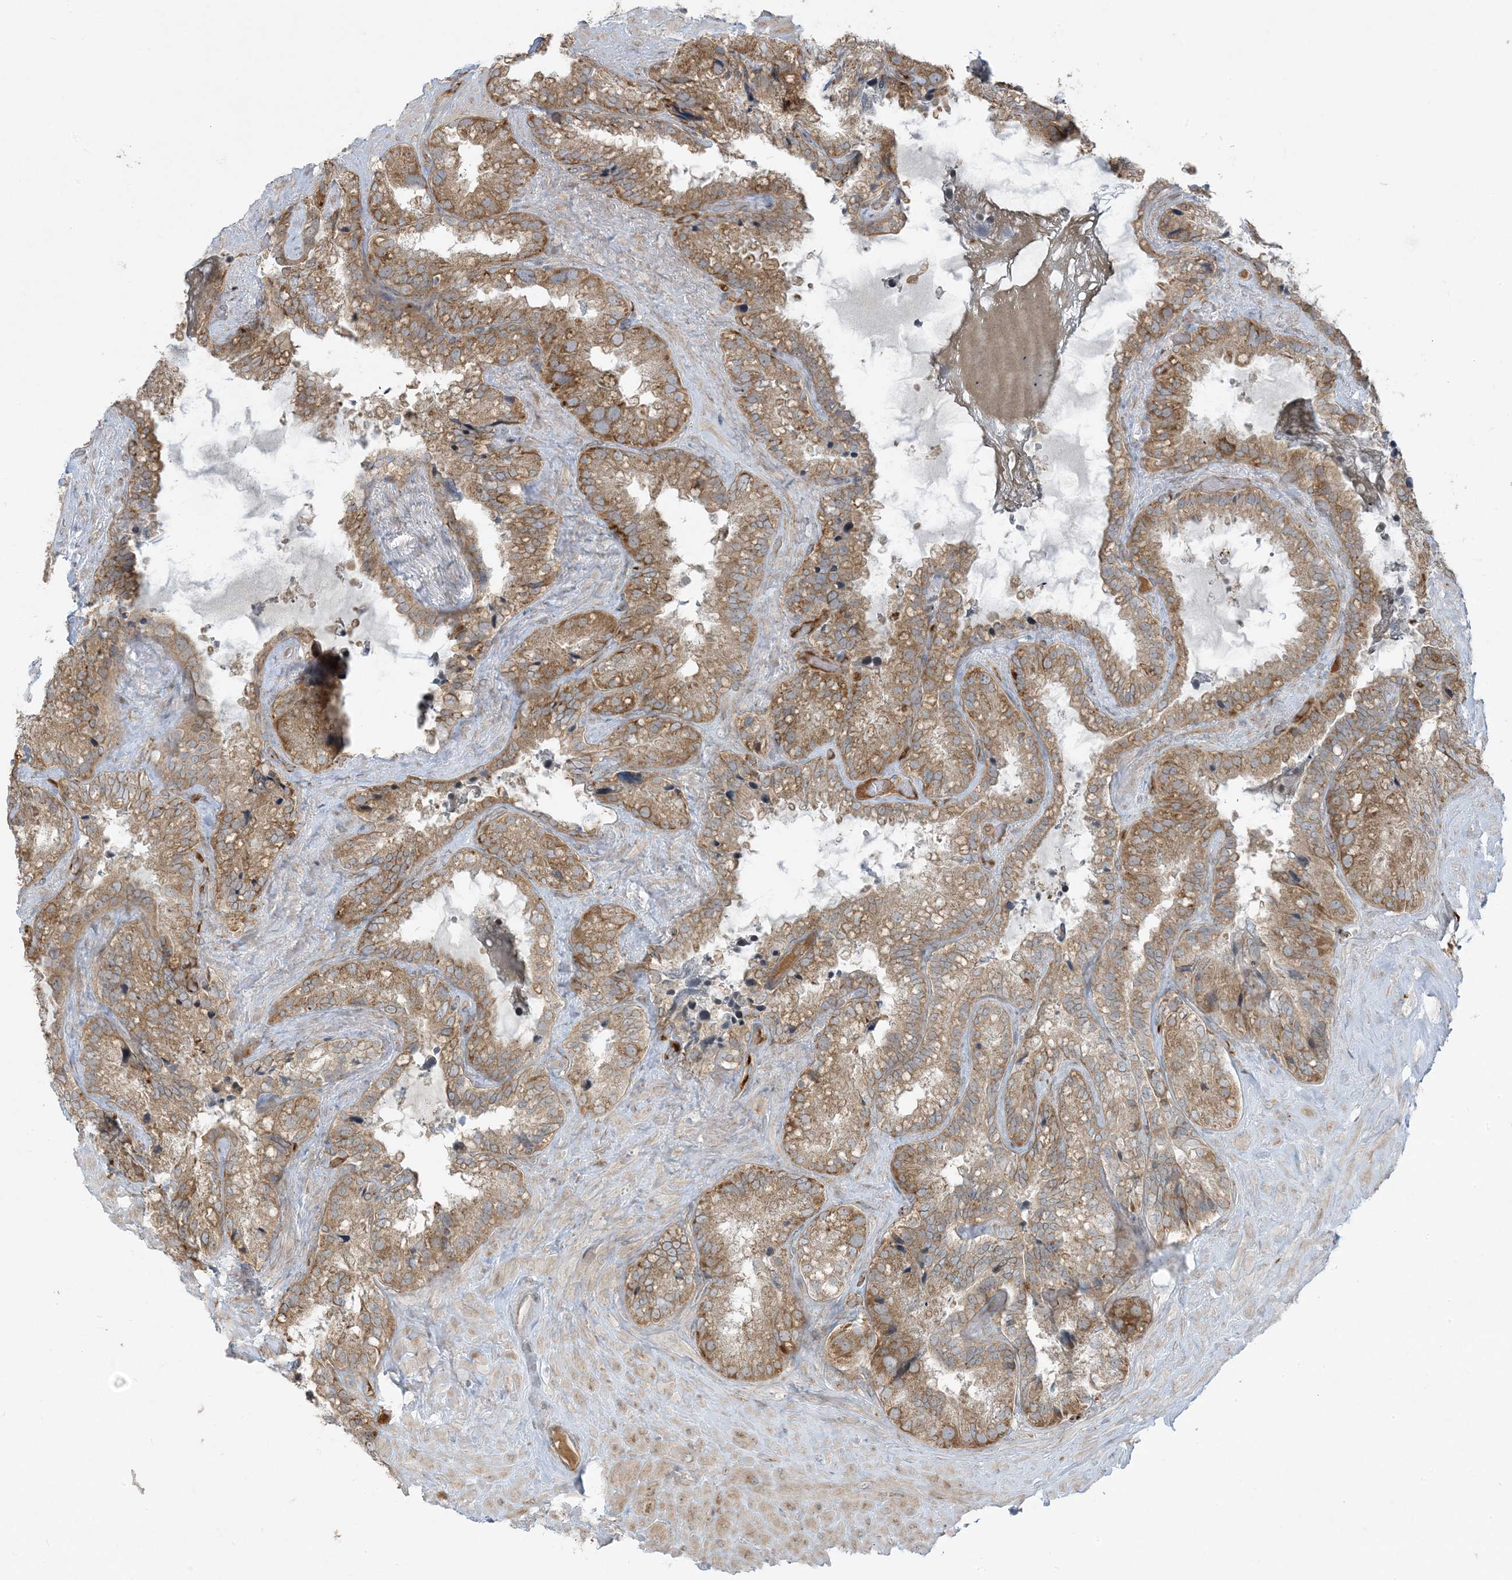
{"staining": {"intensity": "moderate", "quantity": ">75%", "location": "cytoplasmic/membranous"}, "tissue": "seminal vesicle", "cell_type": "Glandular cells", "image_type": "normal", "snomed": [{"axis": "morphology", "description": "Normal tissue, NOS"}, {"axis": "topography", "description": "Prostate"}, {"axis": "topography", "description": "Seminal veicle"}], "caption": "Seminal vesicle stained for a protein (brown) shows moderate cytoplasmic/membranous positive staining in approximately >75% of glandular cells.", "gene": "ZNF263", "patient": {"sex": "male", "age": 68}}